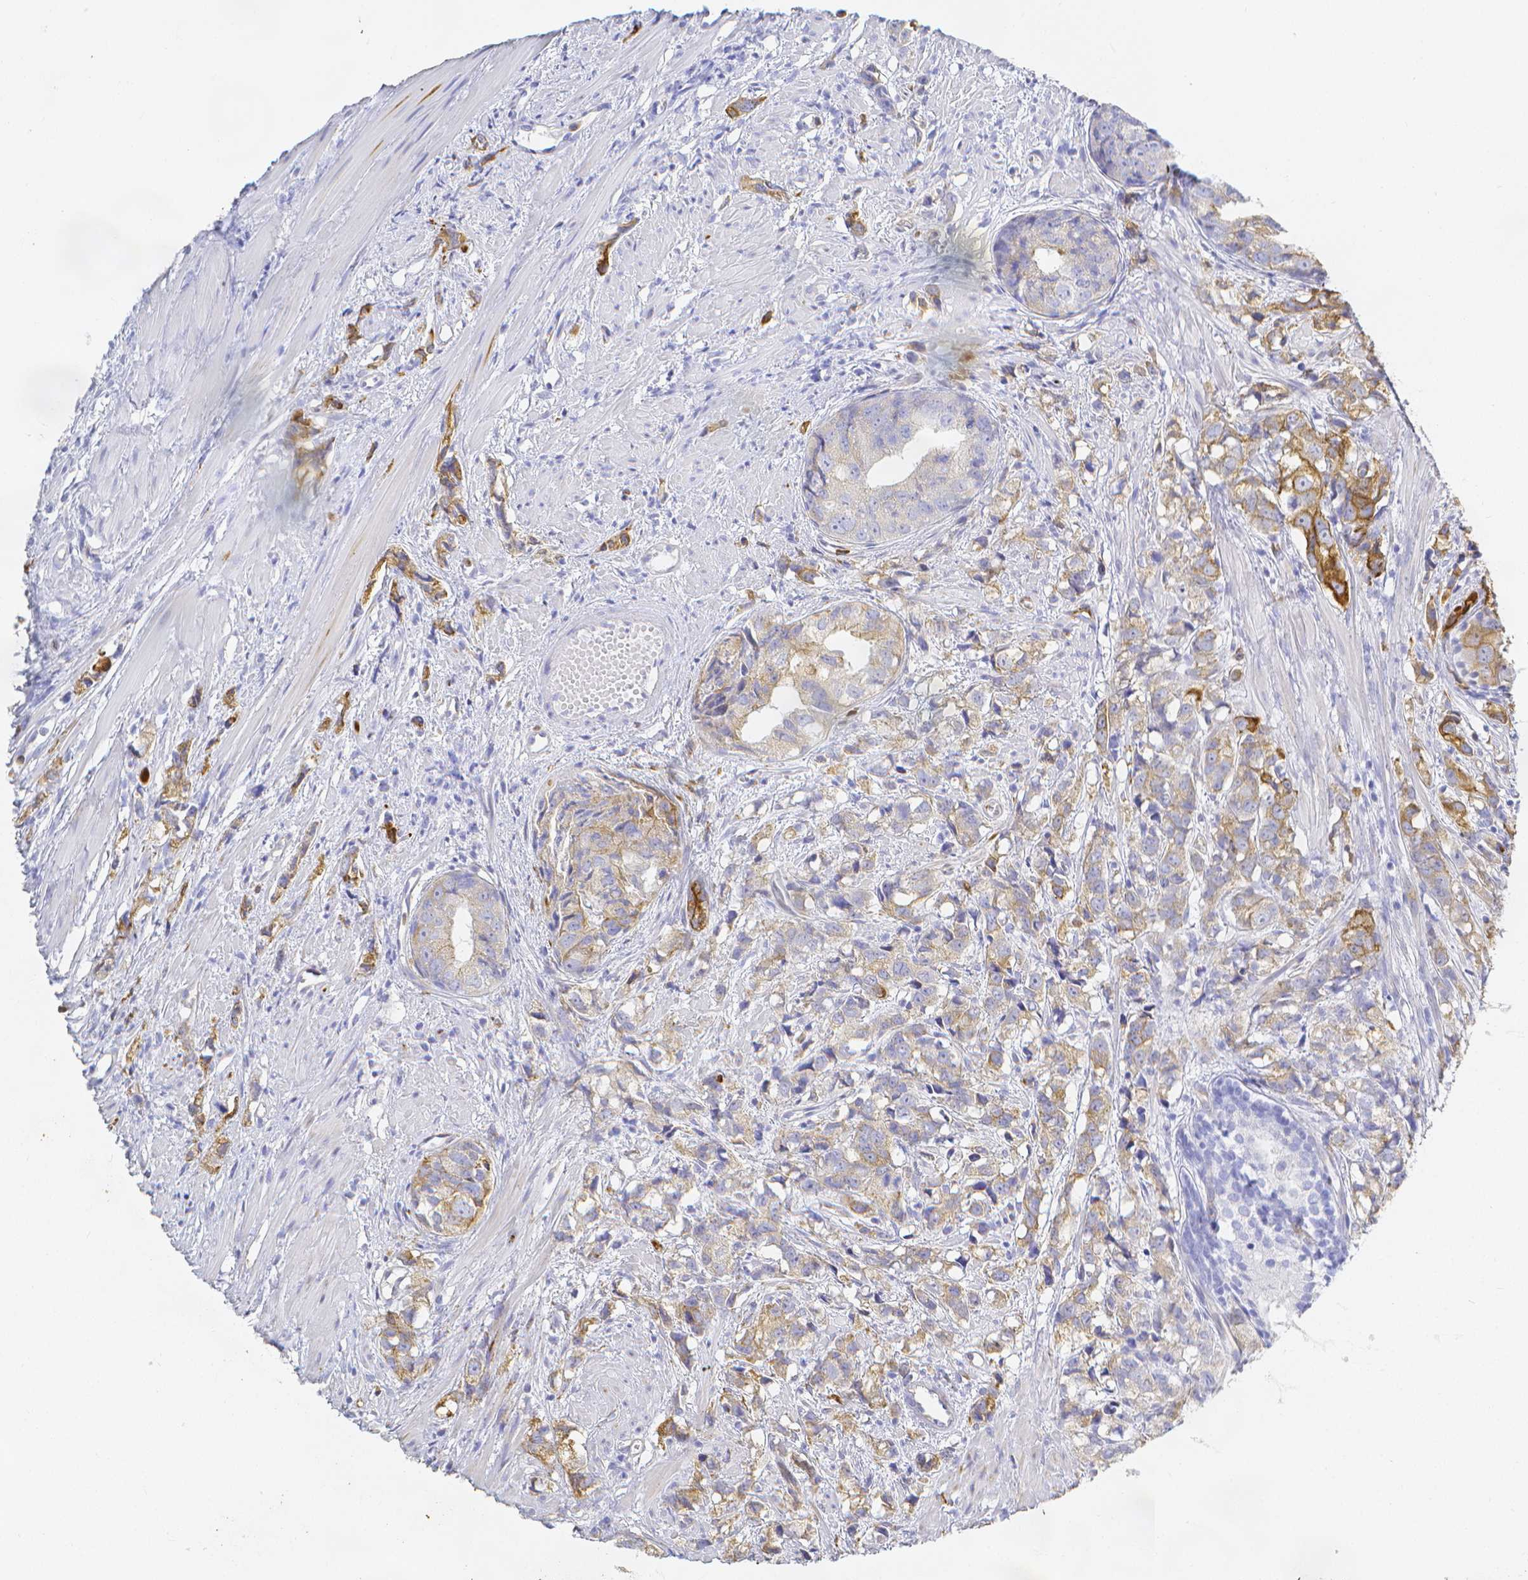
{"staining": {"intensity": "moderate", "quantity": "<25%", "location": "cytoplasmic/membranous"}, "tissue": "prostate cancer", "cell_type": "Tumor cells", "image_type": "cancer", "snomed": [{"axis": "morphology", "description": "Adenocarcinoma, High grade"}, {"axis": "topography", "description": "Prostate"}], "caption": "Immunohistochemical staining of prostate cancer exhibits low levels of moderate cytoplasmic/membranous positivity in approximately <25% of tumor cells.", "gene": "SMURF1", "patient": {"sex": "male", "age": 58}}